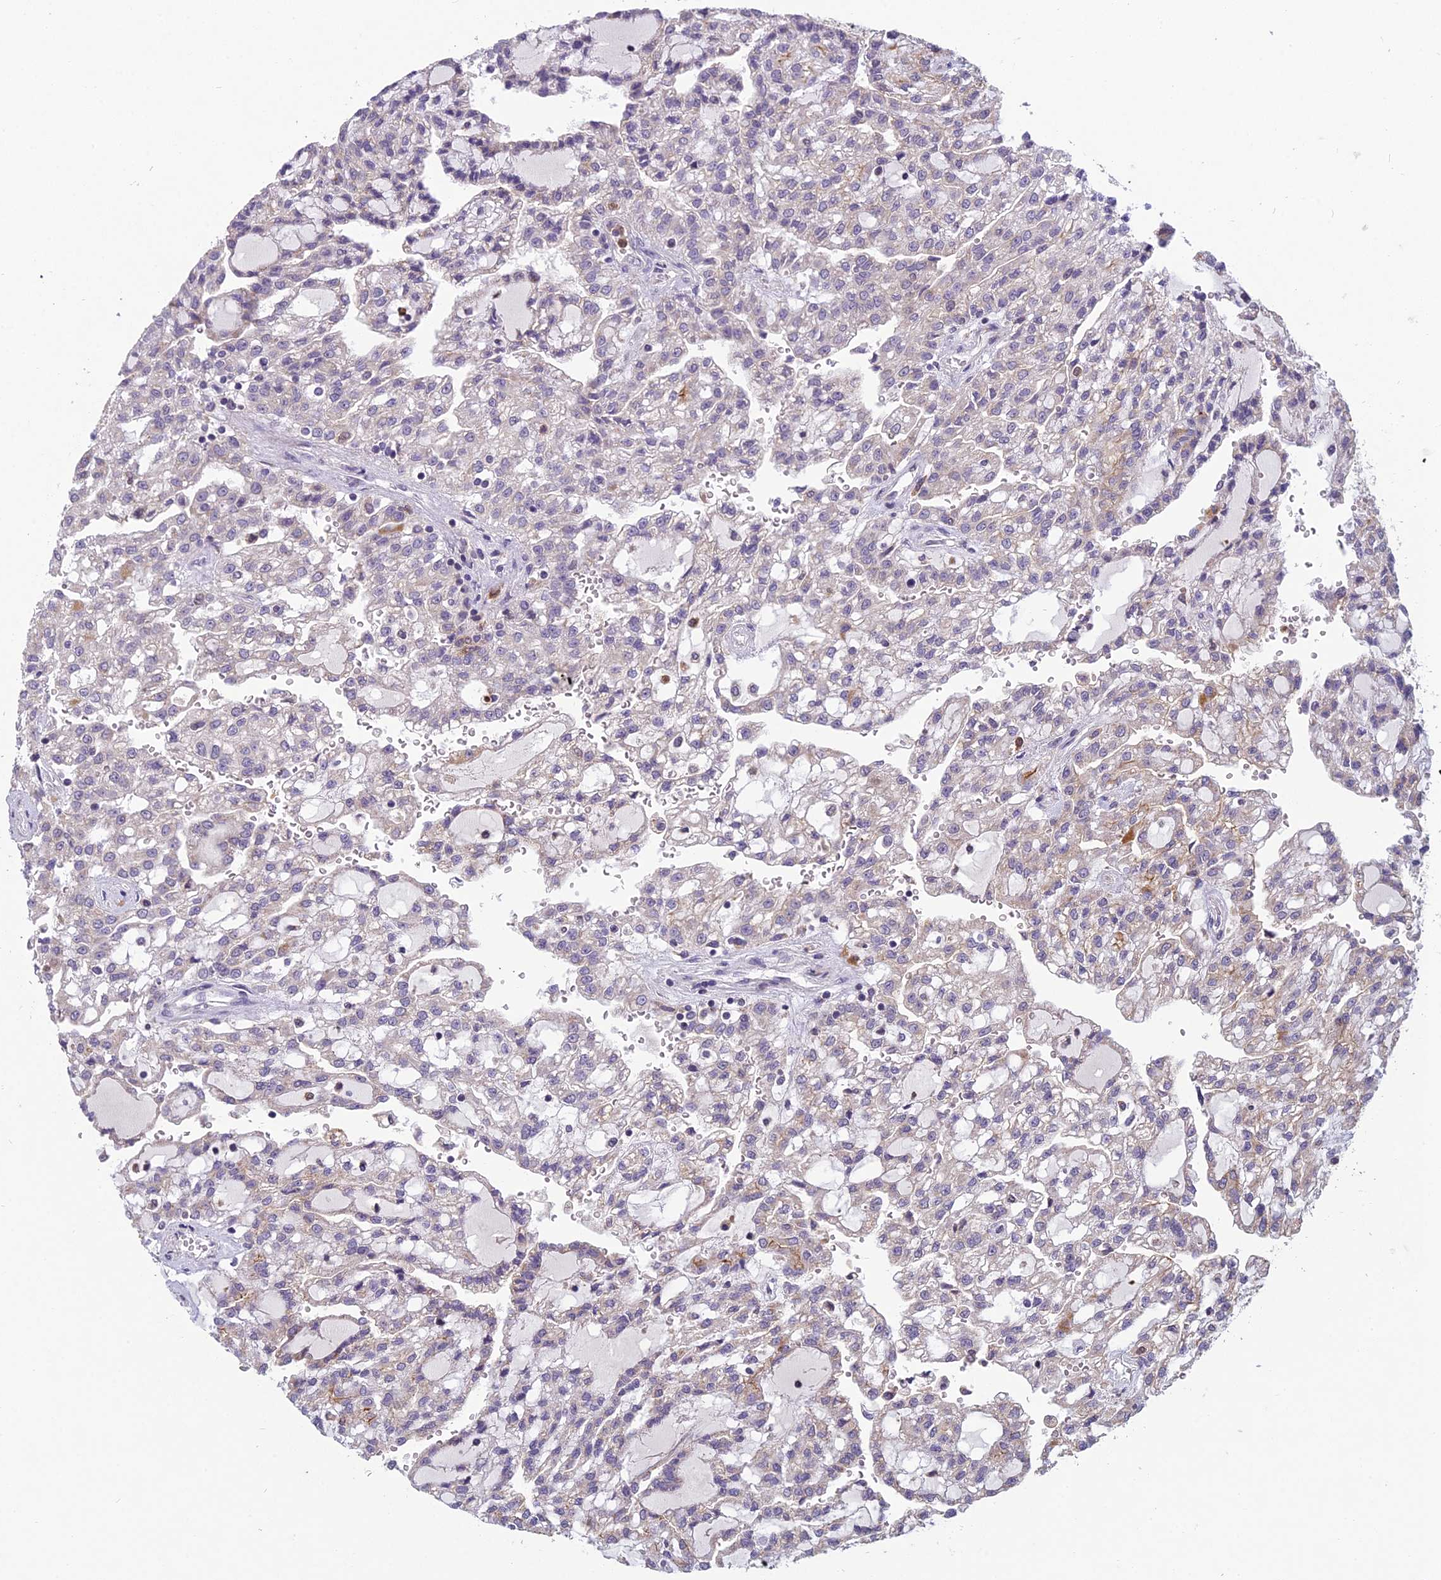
{"staining": {"intensity": "weak", "quantity": "<25%", "location": "cytoplasmic/membranous"}, "tissue": "renal cancer", "cell_type": "Tumor cells", "image_type": "cancer", "snomed": [{"axis": "morphology", "description": "Adenocarcinoma, NOS"}, {"axis": "topography", "description": "Kidney"}], "caption": "Tumor cells are negative for protein expression in human adenocarcinoma (renal). (Stains: DAB (3,3'-diaminobenzidine) IHC with hematoxylin counter stain, Microscopy: brightfield microscopy at high magnification).", "gene": "ENSG00000188897", "patient": {"sex": "male", "age": 63}}